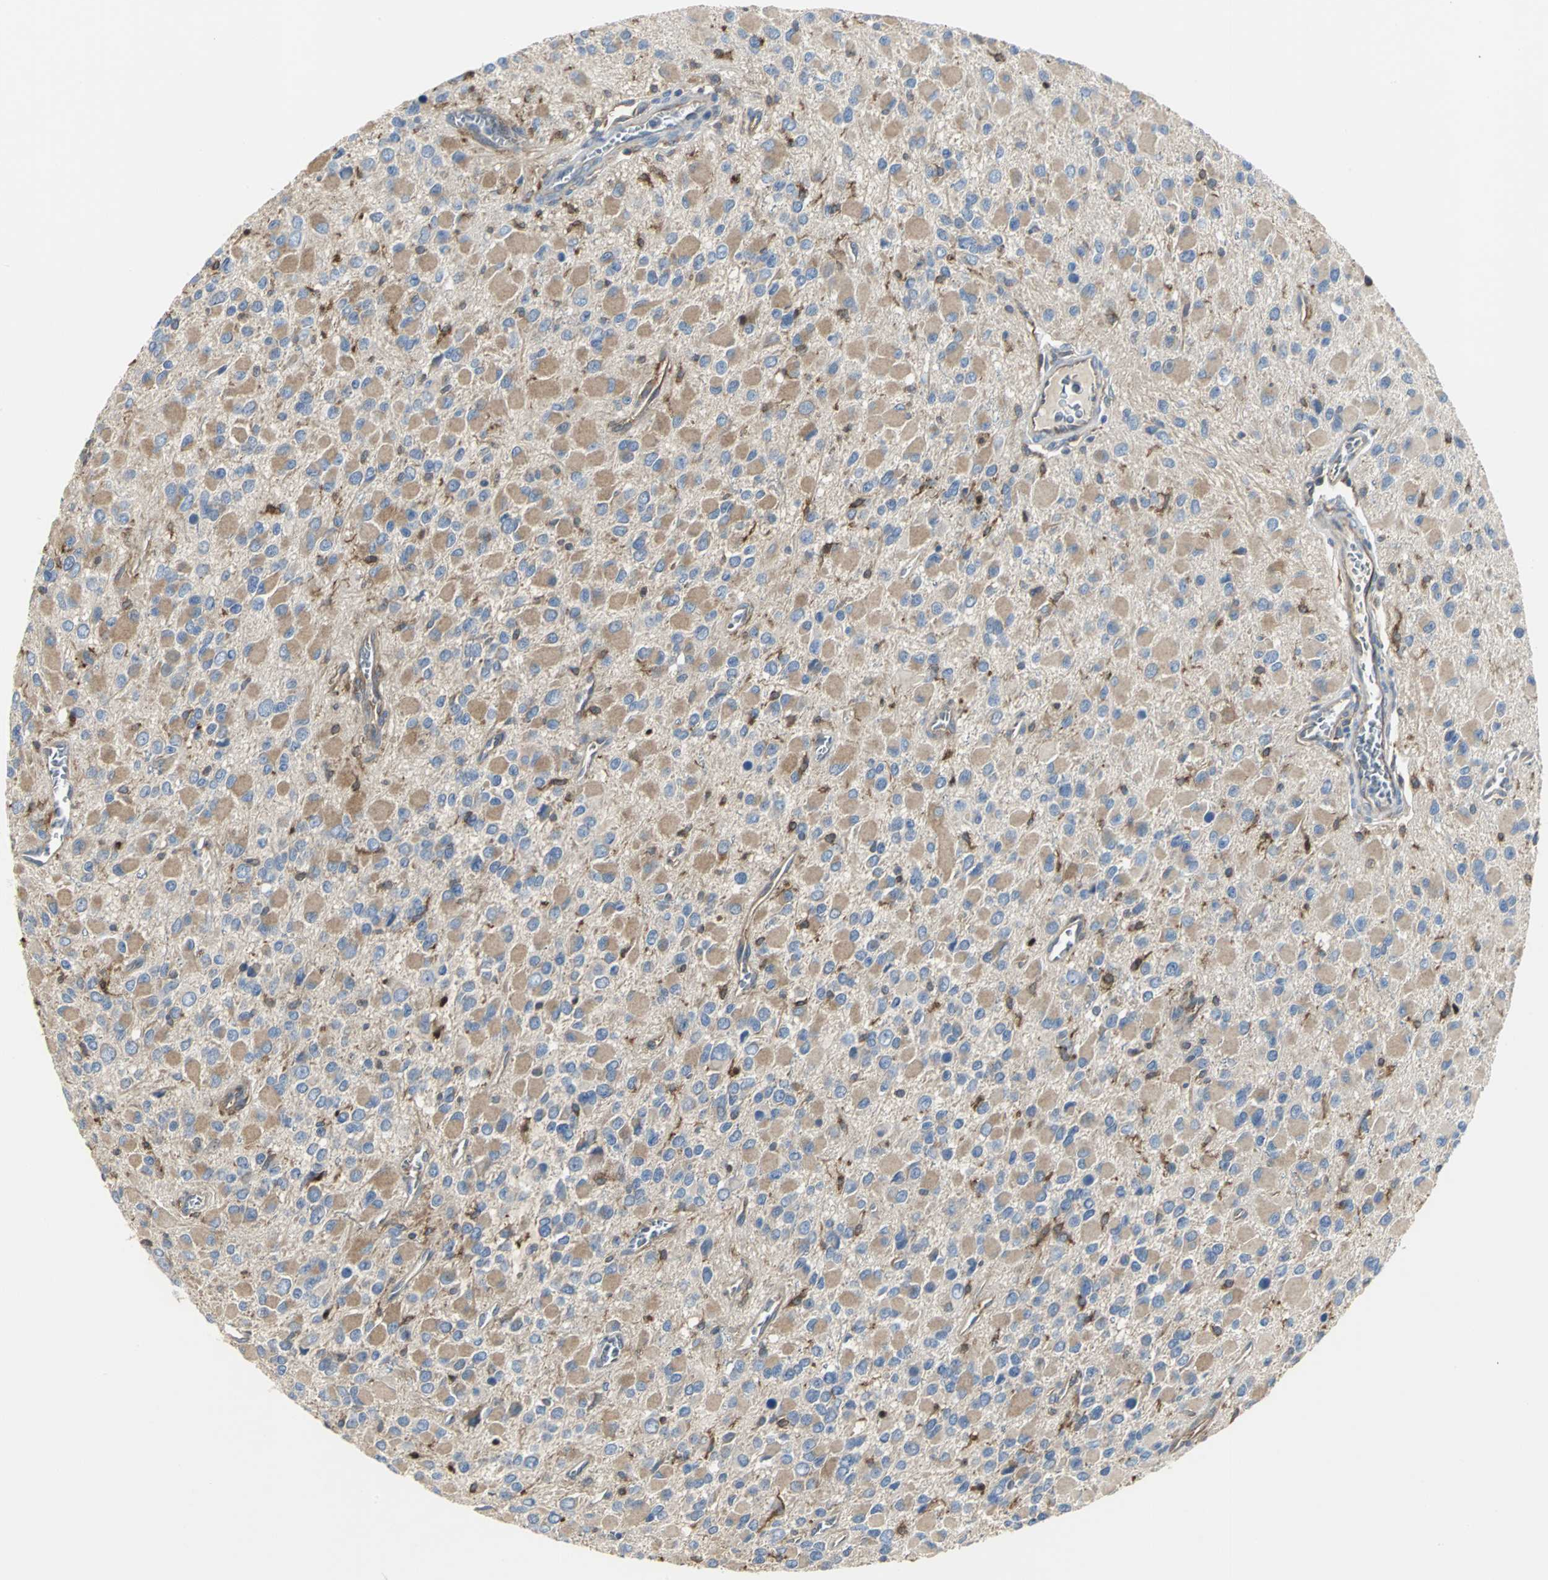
{"staining": {"intensity": "moderate", "quantity": ">75%", "location": "cytoplasmic/membranous"}, "tissue": "glioma", "cell_type": "Tumor cells", "image_type": "cancer", "snomed": [{"axis": "morphology", "description": "Glioma, malignant, Low grade"}, {"axis": "topography", "description": "Brain"}], "caption": "A brown stain shows moderate cytoplasmic/membranous expression of a protein in human malignant glioma (low-grade) tumor cells.", "gene": "CHRNB1", "patient": {"sex": "male", "age": 42}}